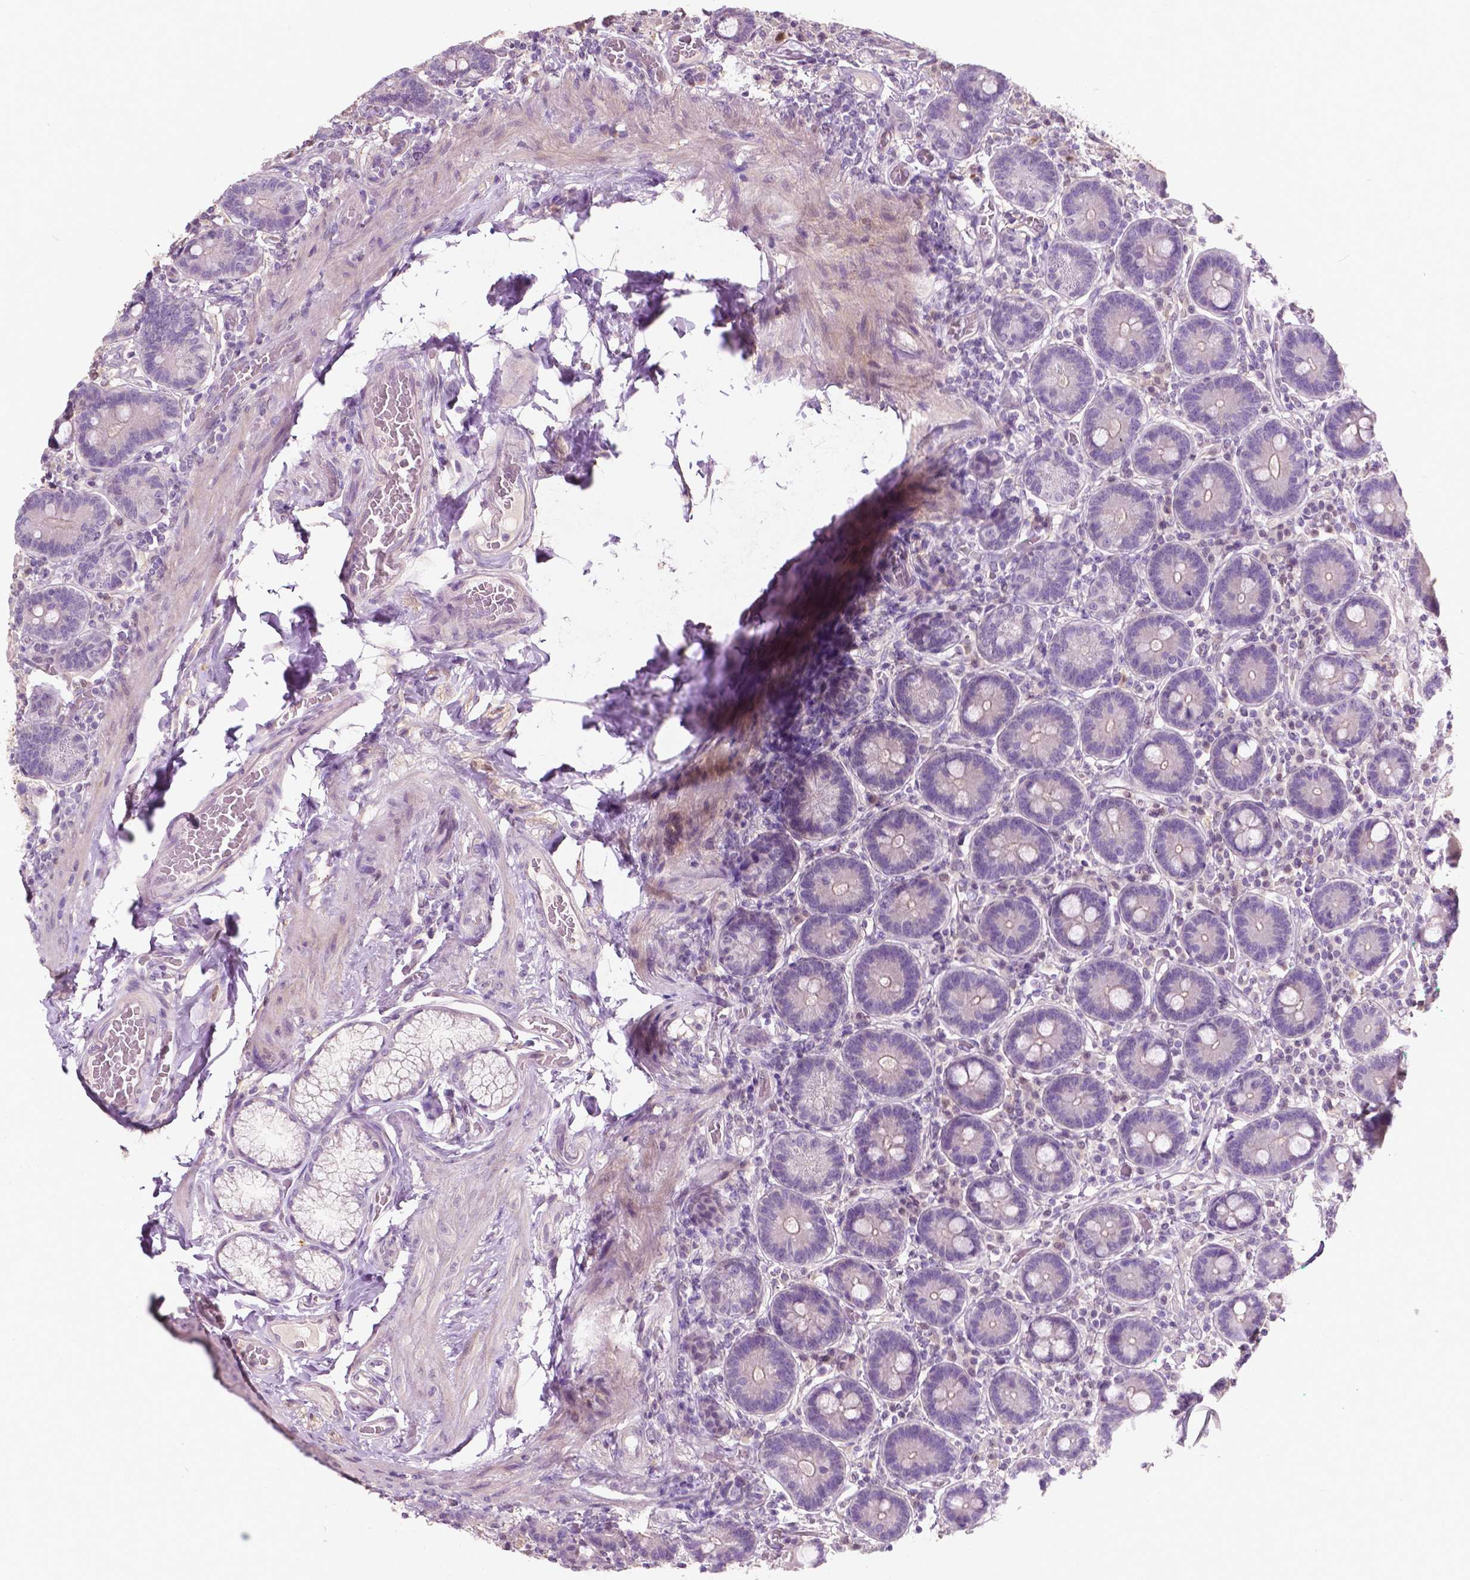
{"staining": {"intensity": "weak", "quantity": "<25%", "location": "cytoplasmic/membranous"}, "tissue": "duodenum", "cell_type": "Glandular cells", "image_type": "normal", "snomed": [{"axis": "morphology", "description": "Normal tissue, NOS"}, {"axis": "topography", "description": "Duodenum"}], "caption": "IHC of normal human duodenum displays no positivity in glandular cells.", "gene": "GPR37", "patient": {"sex": "female", "age": 62}}